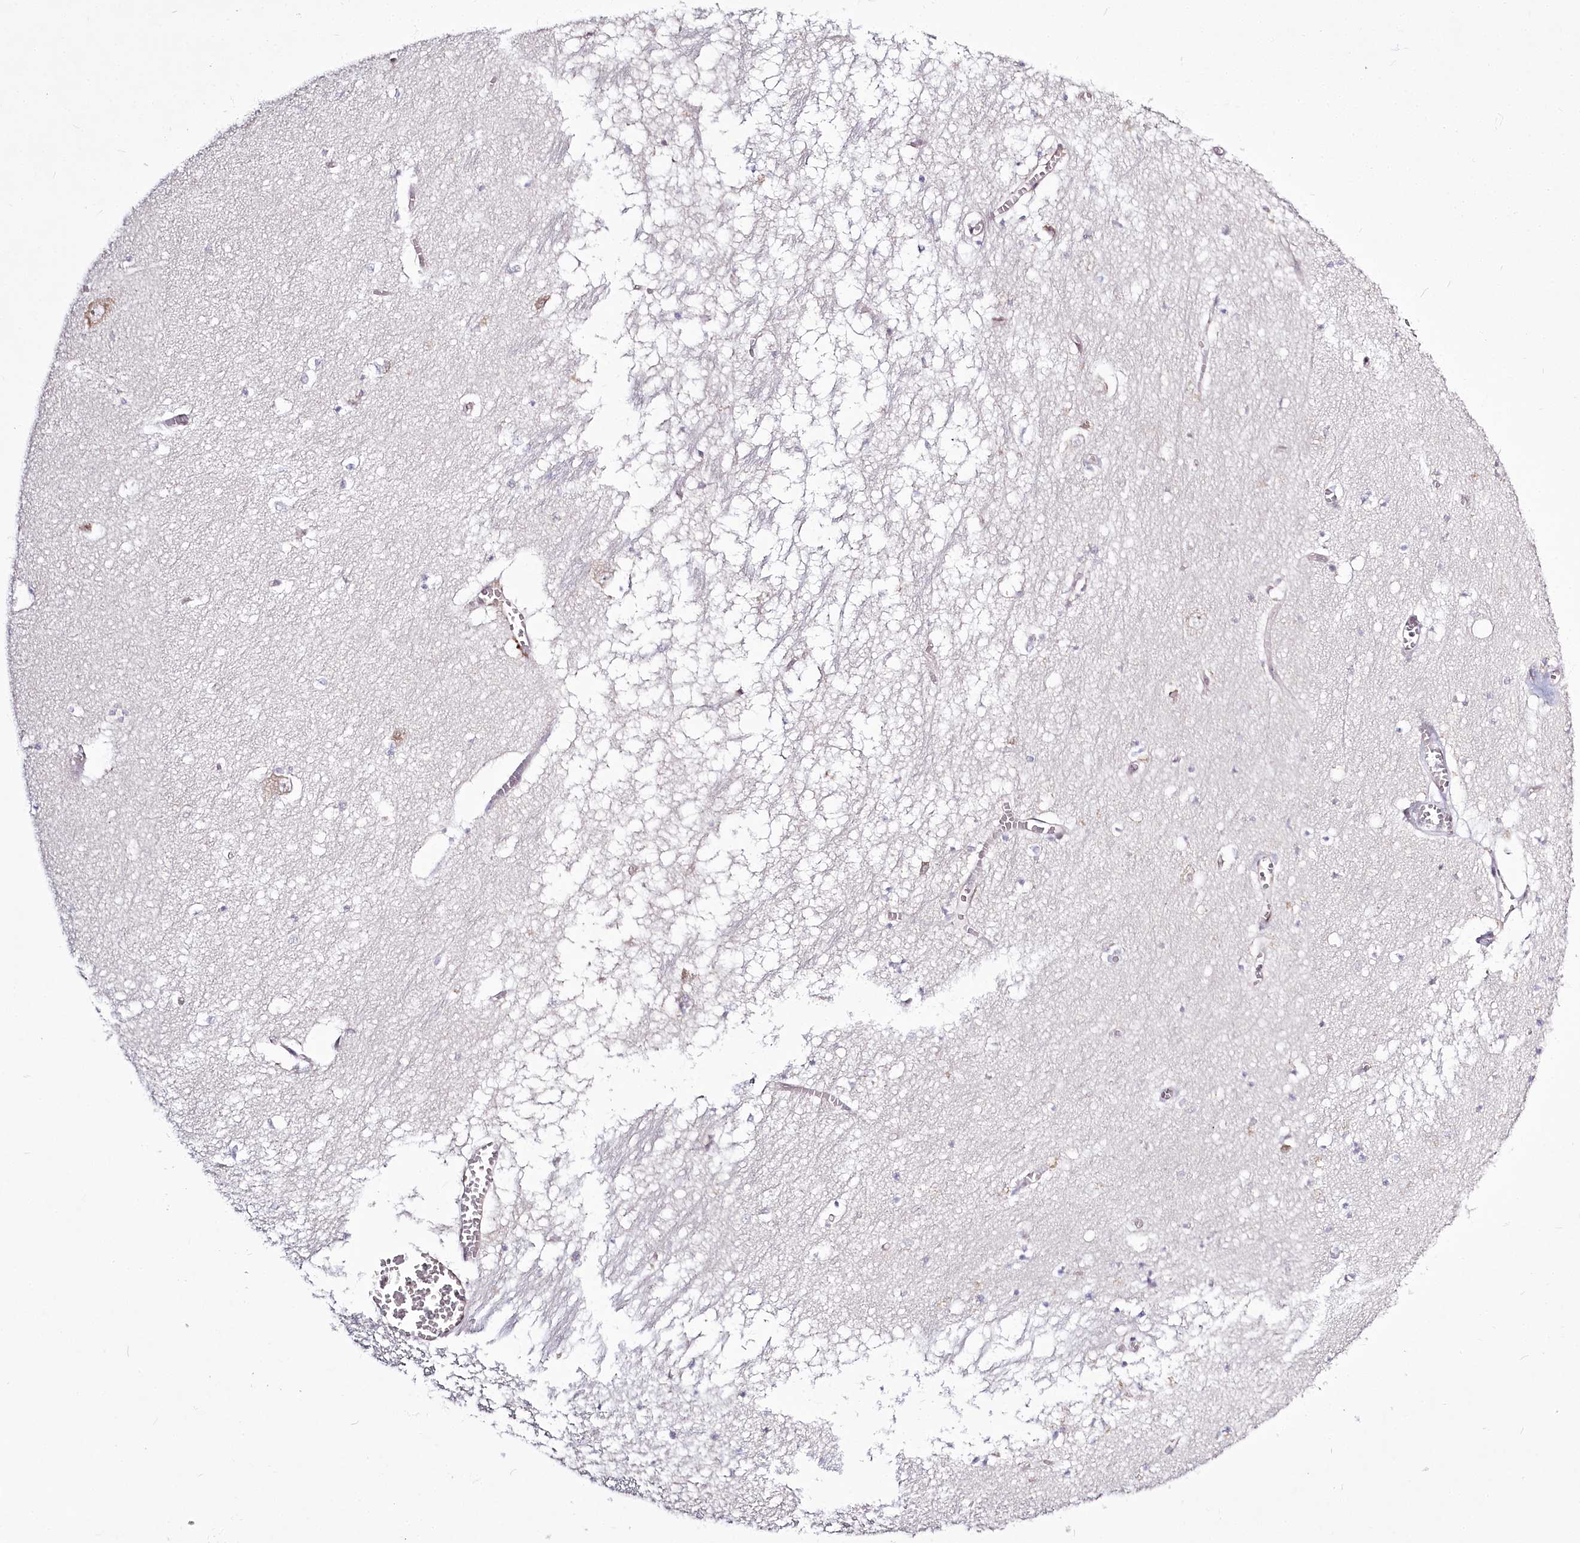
{"staining": {"intensity": "strong", "quantity": "<25%", "location": "cytoplasmic/membranous,nuclear"}, "tissue": "hippocampus", "cell_type": "Glial cells", "image_type": "normal", "snomed": [{"axis": "morphology", "description": "Normal tissue, NOS"}, {"axis": "topography", "description": "Hippocampus"}], "caption": "Immunohistochemical staining of normal human hippocampus shows strong cytoplasmic/membranous,nuclear protein expression in about <25% of glial cells.", "gene": "SPINK13", "patient": {"sex": "male", "age": 70}}